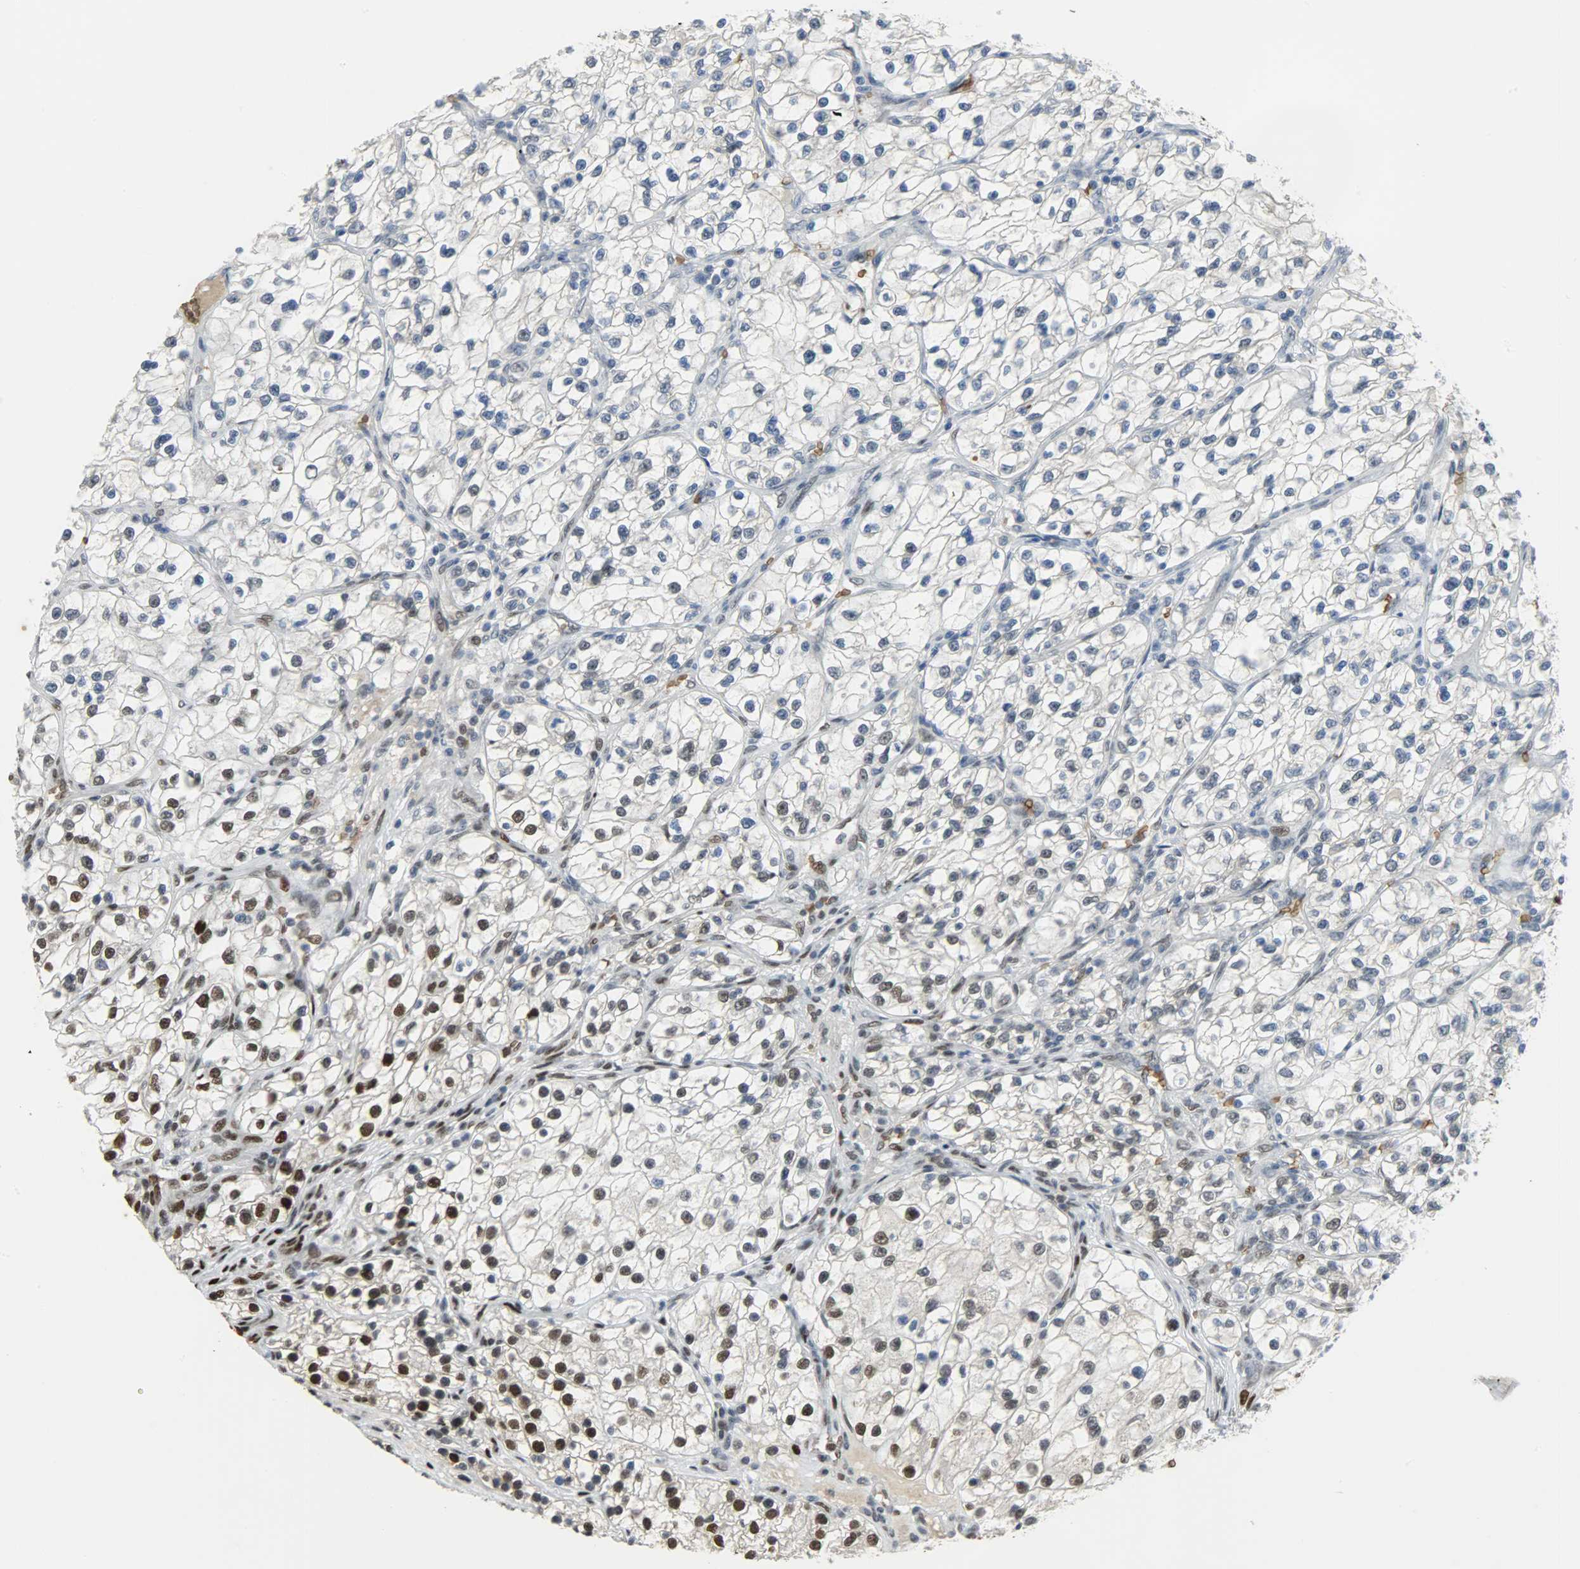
{"staining": {"intensity": "strong", "quantity": "<25%", "location": "nuclear"}, "tissue": "renal cancer", "cell_type": "Tumor cells", "image_type": "cancer", "snomed": [{"axis": "morphology", "description": "Adenocarcinoma, NOS"}, {"axis": "topography", "description": "Kidney"}], "caption": "Immunohistochemical staining of human renal cancer reveals strong nuclear protein positivity in about <25% of tumor cells.", "gene": "SNAI1", "patient": {"sex": "female", "age": 57}}